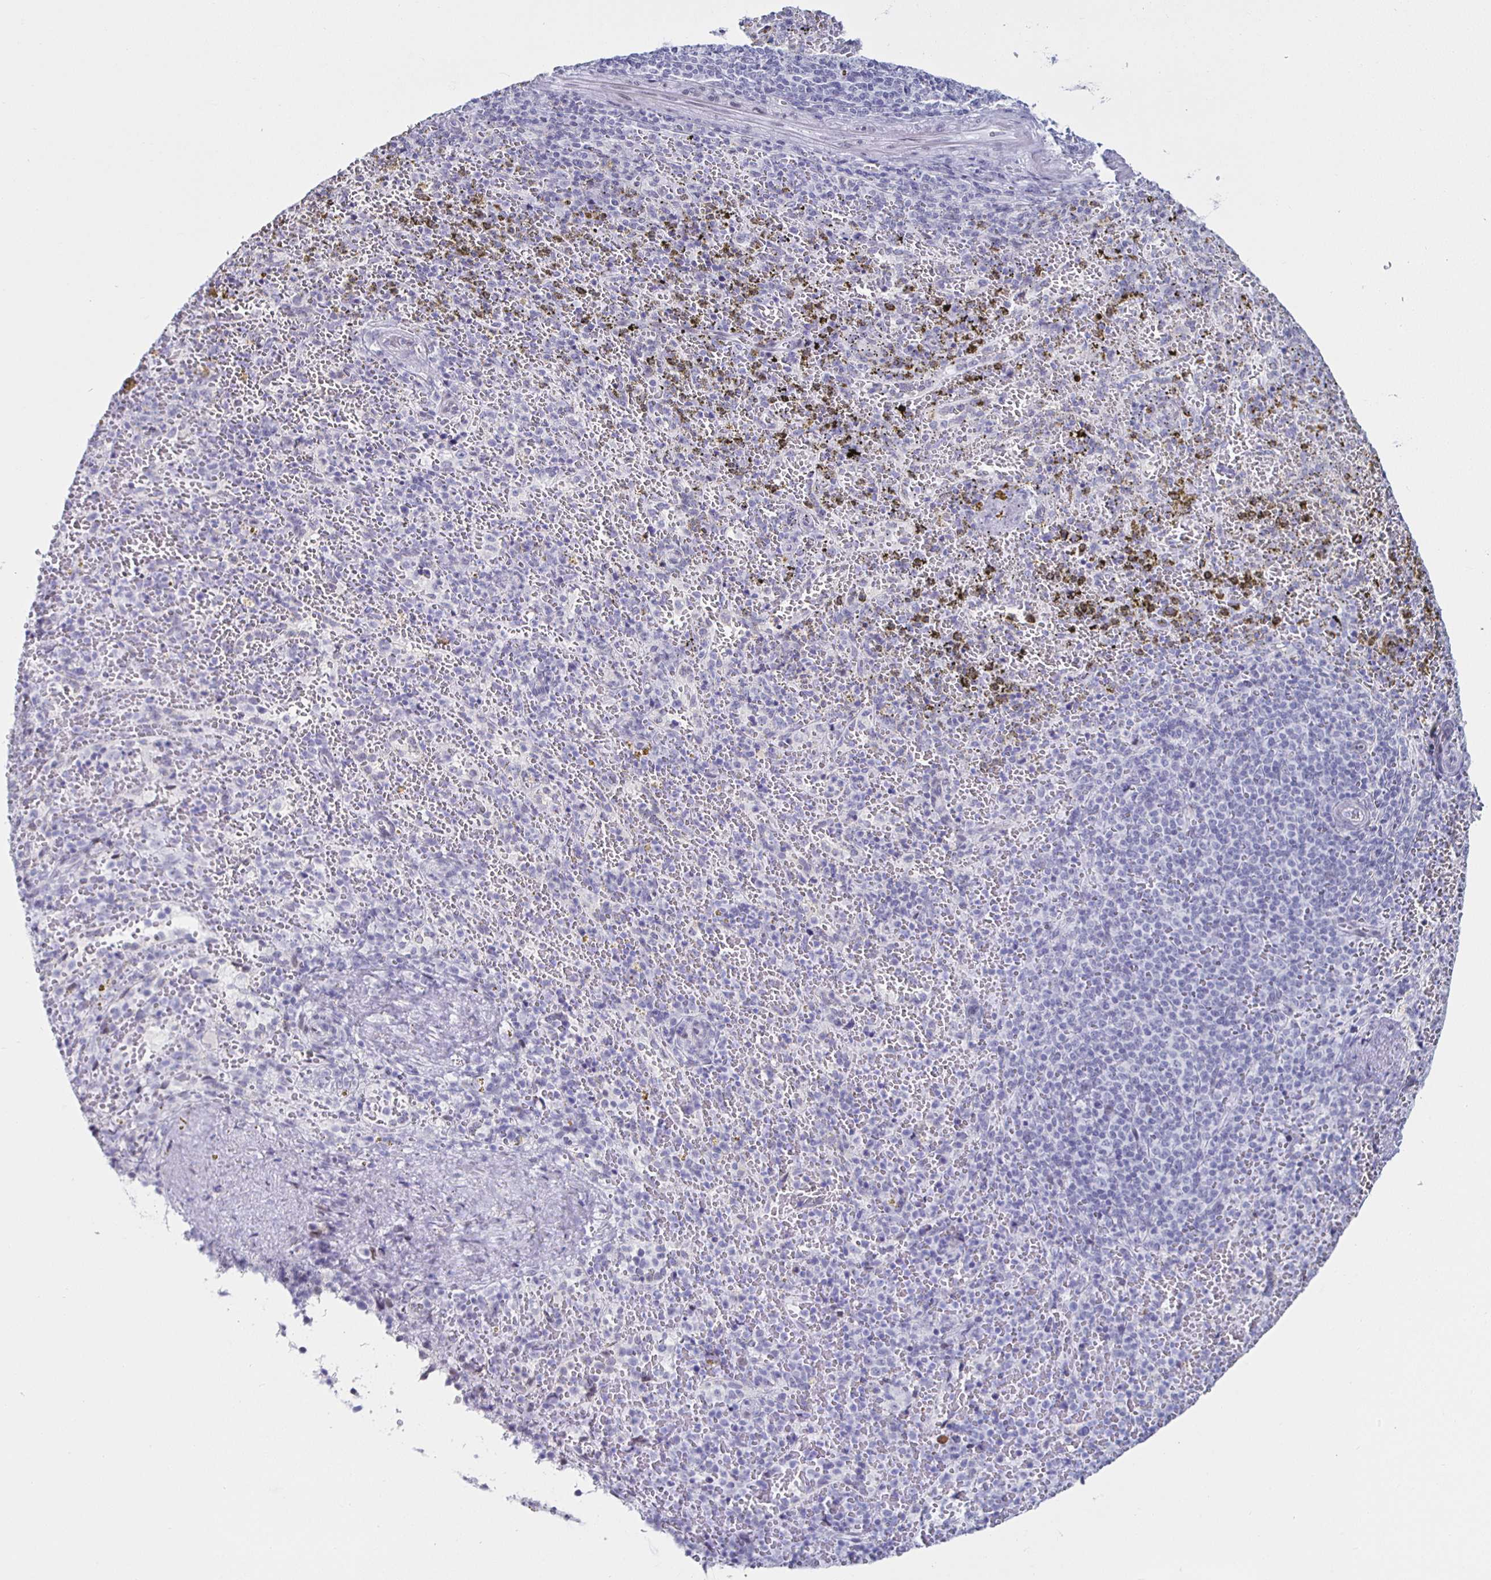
{"staining": {"intensity": "negative", "quantity": "none", "location": "none"}, "tissue": "spleen", "cell_type": "Cells in red pulp", "image_type": "normal", "snomed": [{"axis": "morphology", "description": "Normal tissue, NOS"}, {"axis": "topography", "description": "Spleen"}], "caption": "The micrograph reveals no significant expression in cells in red pulp of spleen.", "gene": "KRT4", "patient": {"sex": "female", "age": 50}}